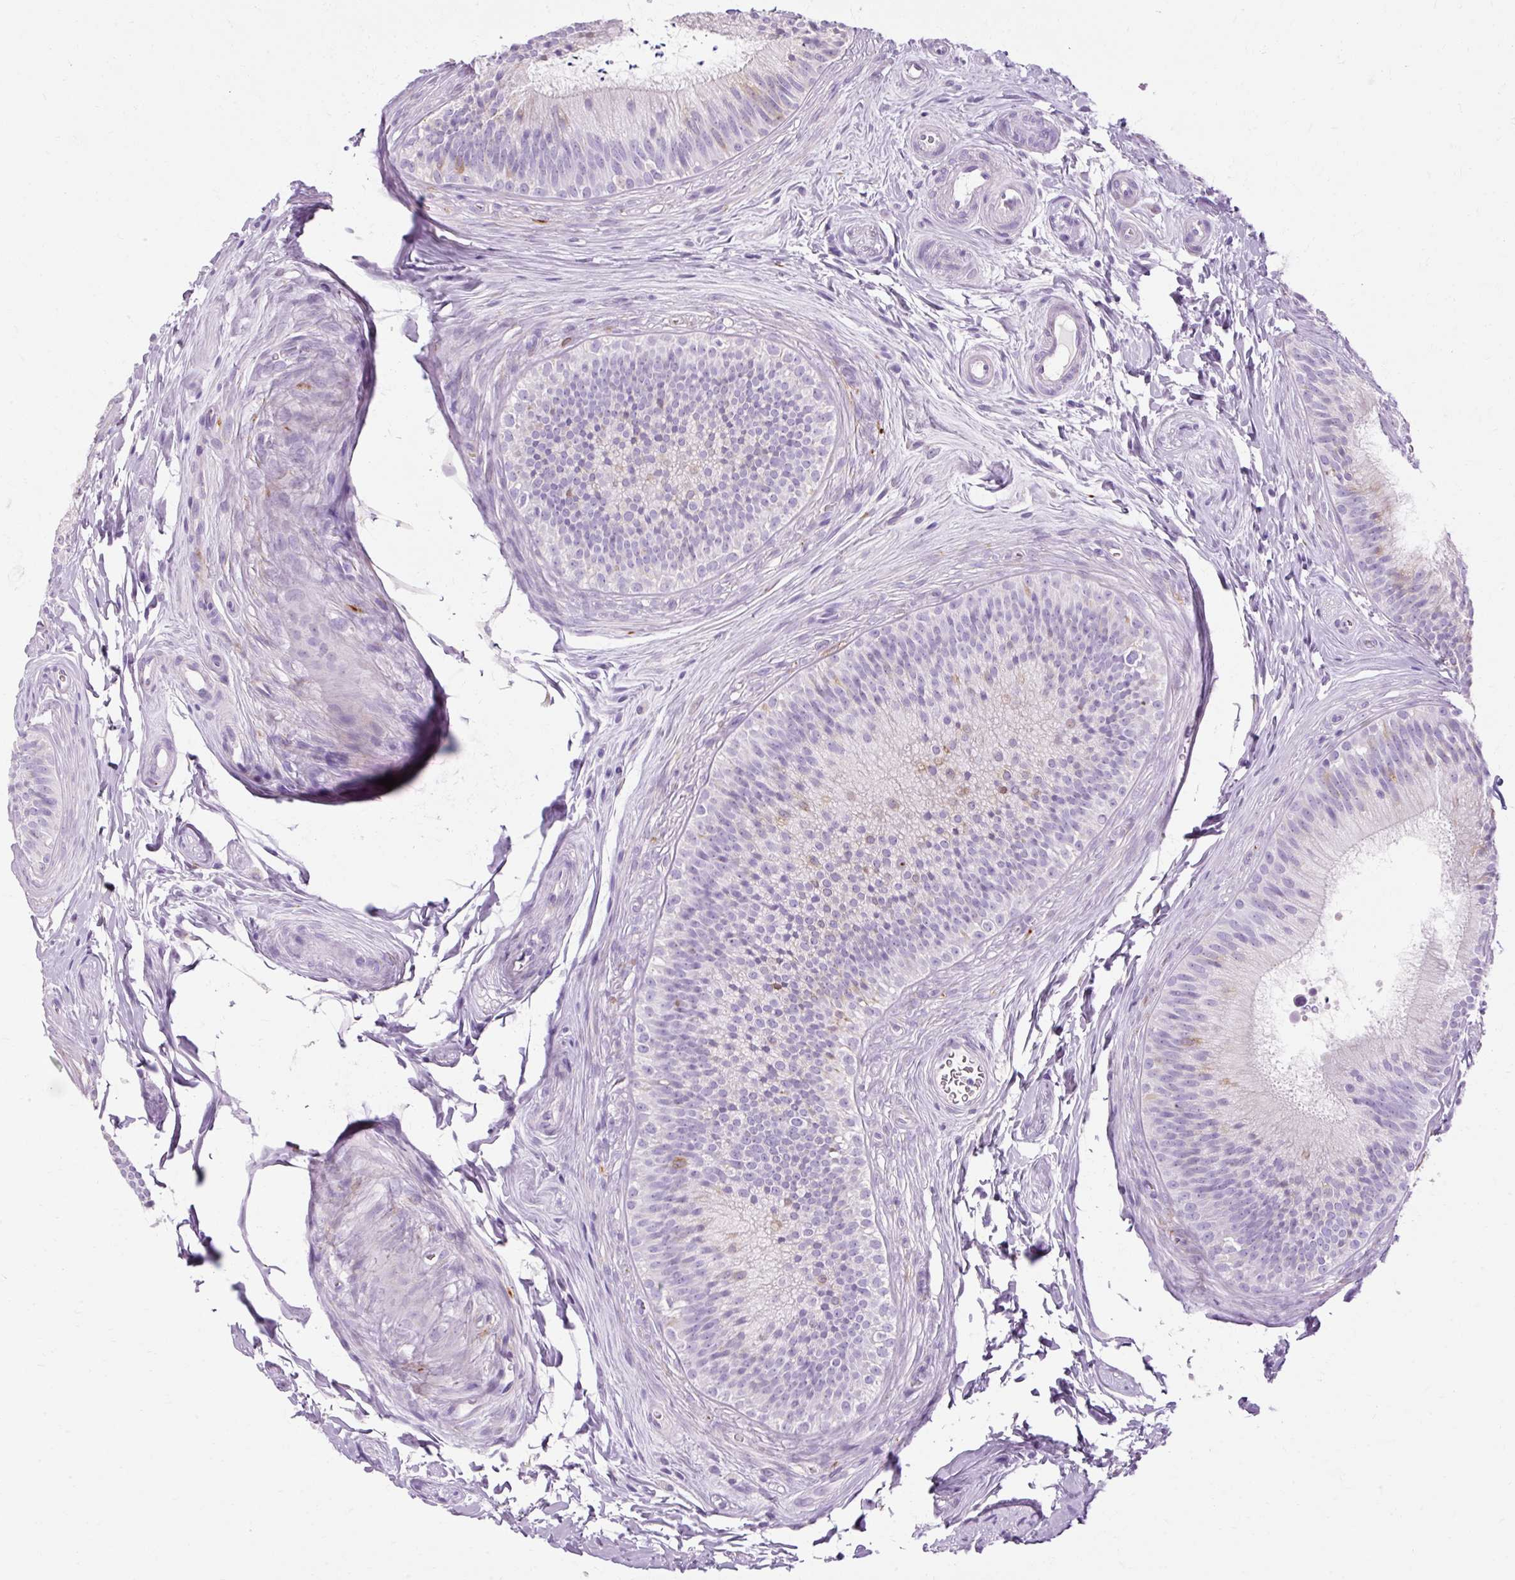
{"staining": {"intensity": "weak", "quantity": "<25%", "location": "cytoplasmic/membranous"}, "tissue": "epididymis", "cell_type": "Glandular cells", "image_type": "normal", "snomed": [{"axis": "morphology", "description": "Normal tissue, NOS"}, {"axis": "topography", "description": "Epididymis"}], "caption": "The image shows no staining of glandular cells in normal epididymis. (IHC, brightfield microscopy, high magnification).", "gene": "HSD11B1", "patient": {"sex": "male", "age": 24}}